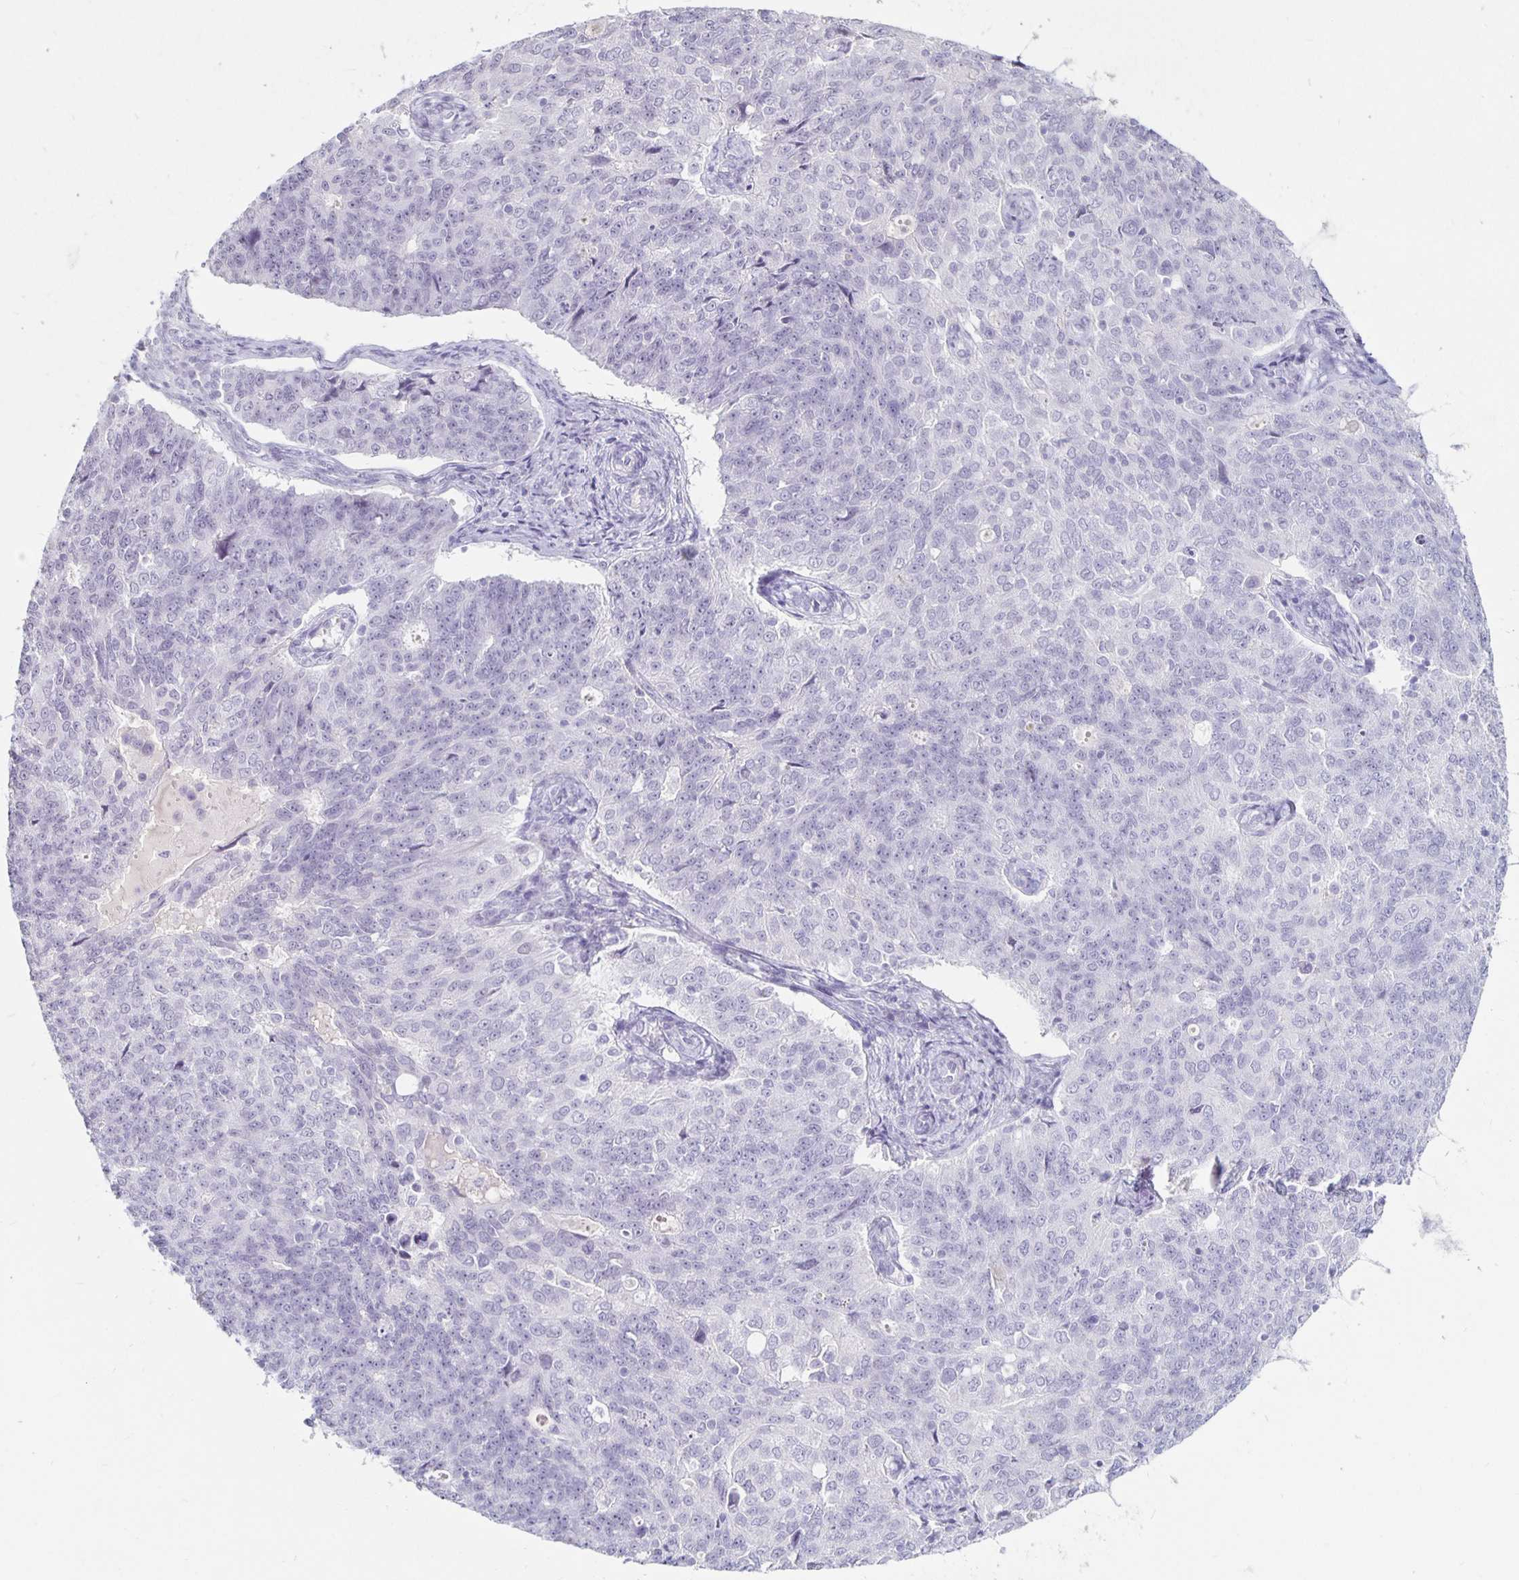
{"staining": {"intensity": "negative", "quantity": "none", "location": "none"}, "tissue": "endometrial cancer", "cell_type": "Tumor cells", "image_type": "cancer", "snomed": [{"axis": "morphology", "description": "Adenocarcinoma, NOS"}, {"axis": "topography", "description": "Endometrium"}], "caption": "The image displays no staining of tumor cells in endometrial adenocarcinoma.", "gene": "KCNQ2", "patient": {"sex": "female", "age": 43}}